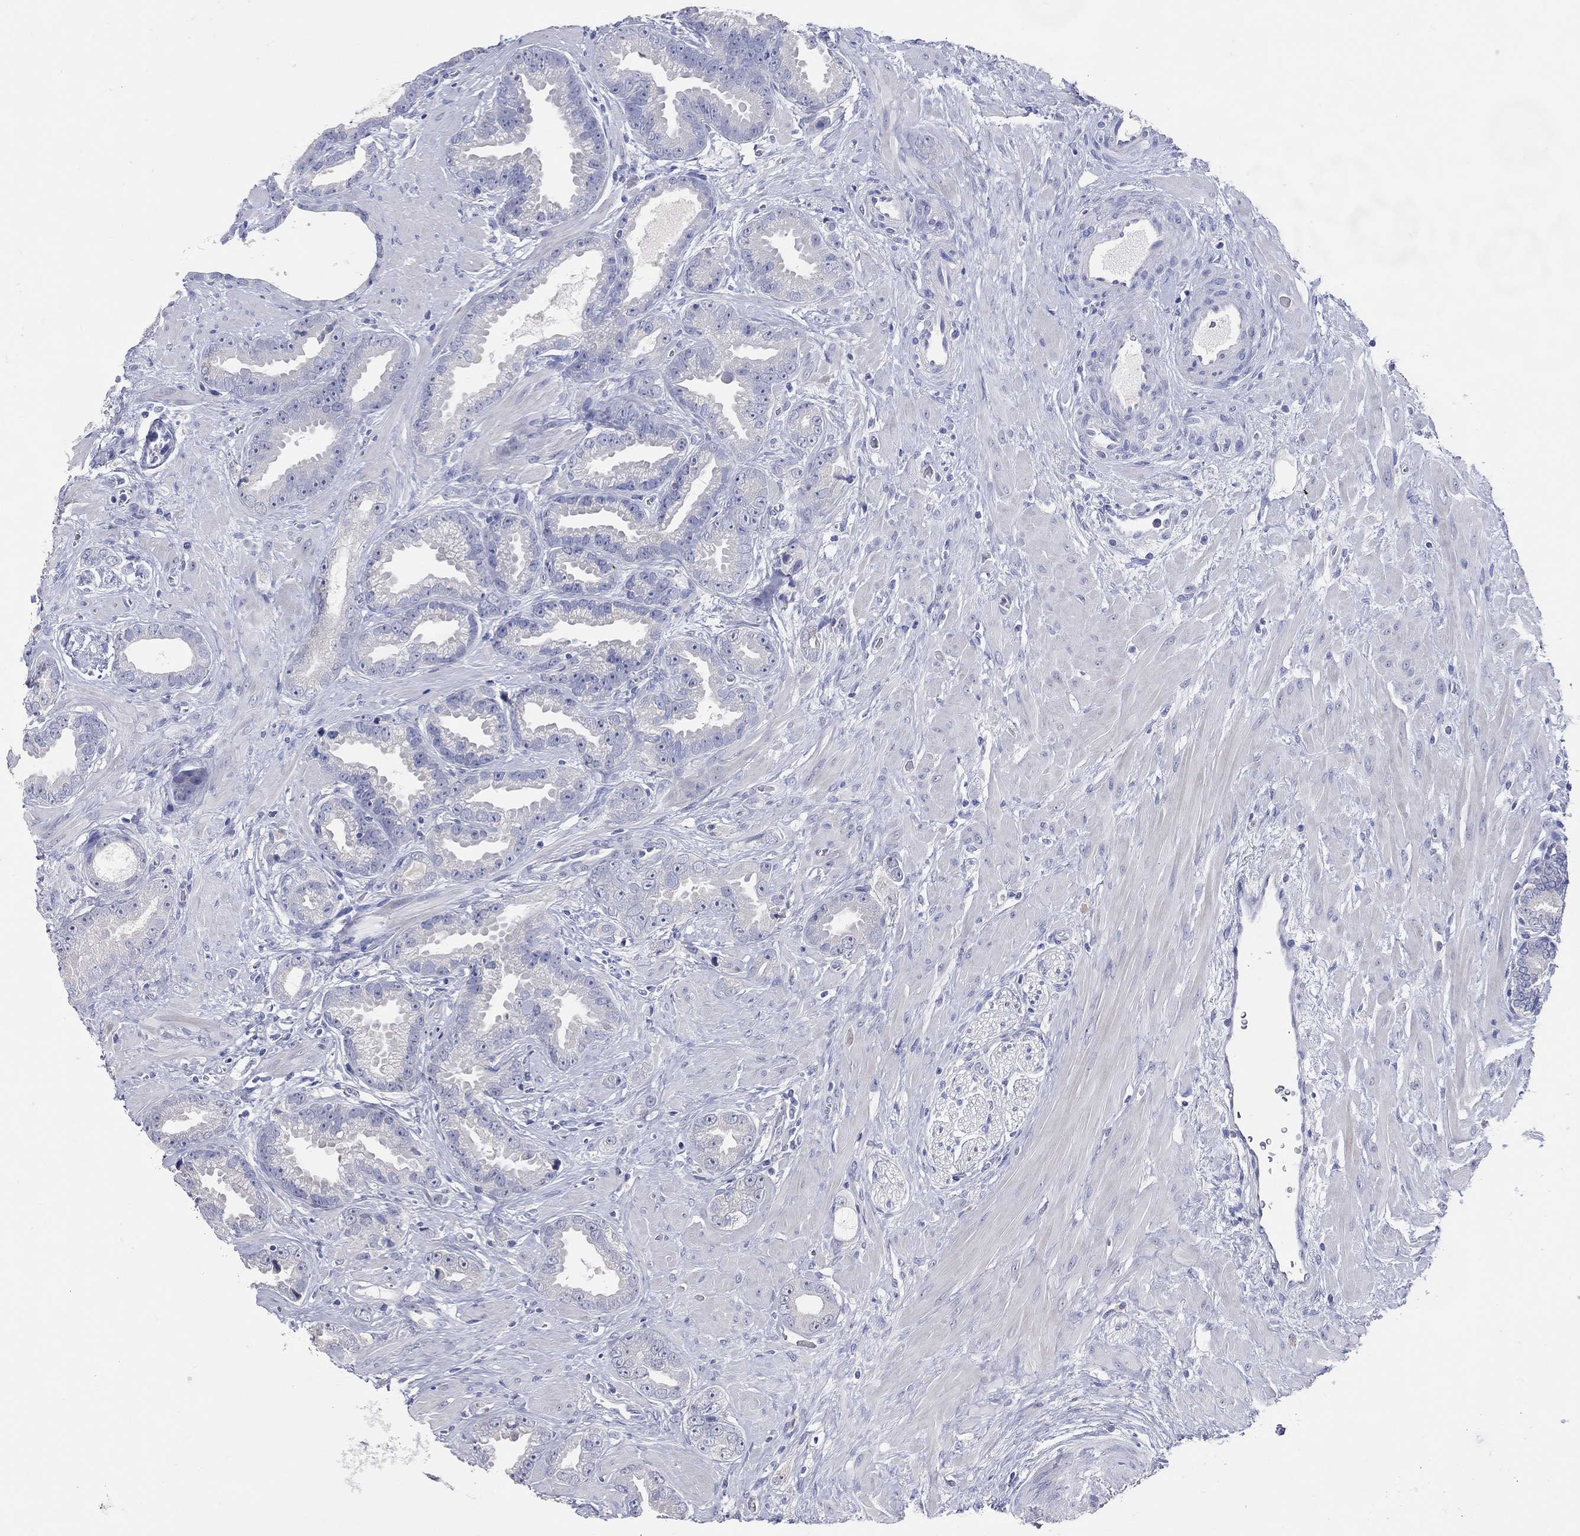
{"staining": {"intensity": "negative", "quantity": "none", "location": "none"}, "tissue": "prostate cancer", "cell_type": "Tumor cells", "image_type": "cancer", "snomed": [{"axis": "morphology", "description": "Adenocarcinoma, Low grade"}, {"axis": "topography", "description": "Prostate"}], "caption": "Immunohistochemistry (IHC) of prostate cancer (adenocarcinoma (low-grade)) shows no positivity in tumor cells.", "gene": "DNAH6", "patient": {"sex": "male", "age": 68}}